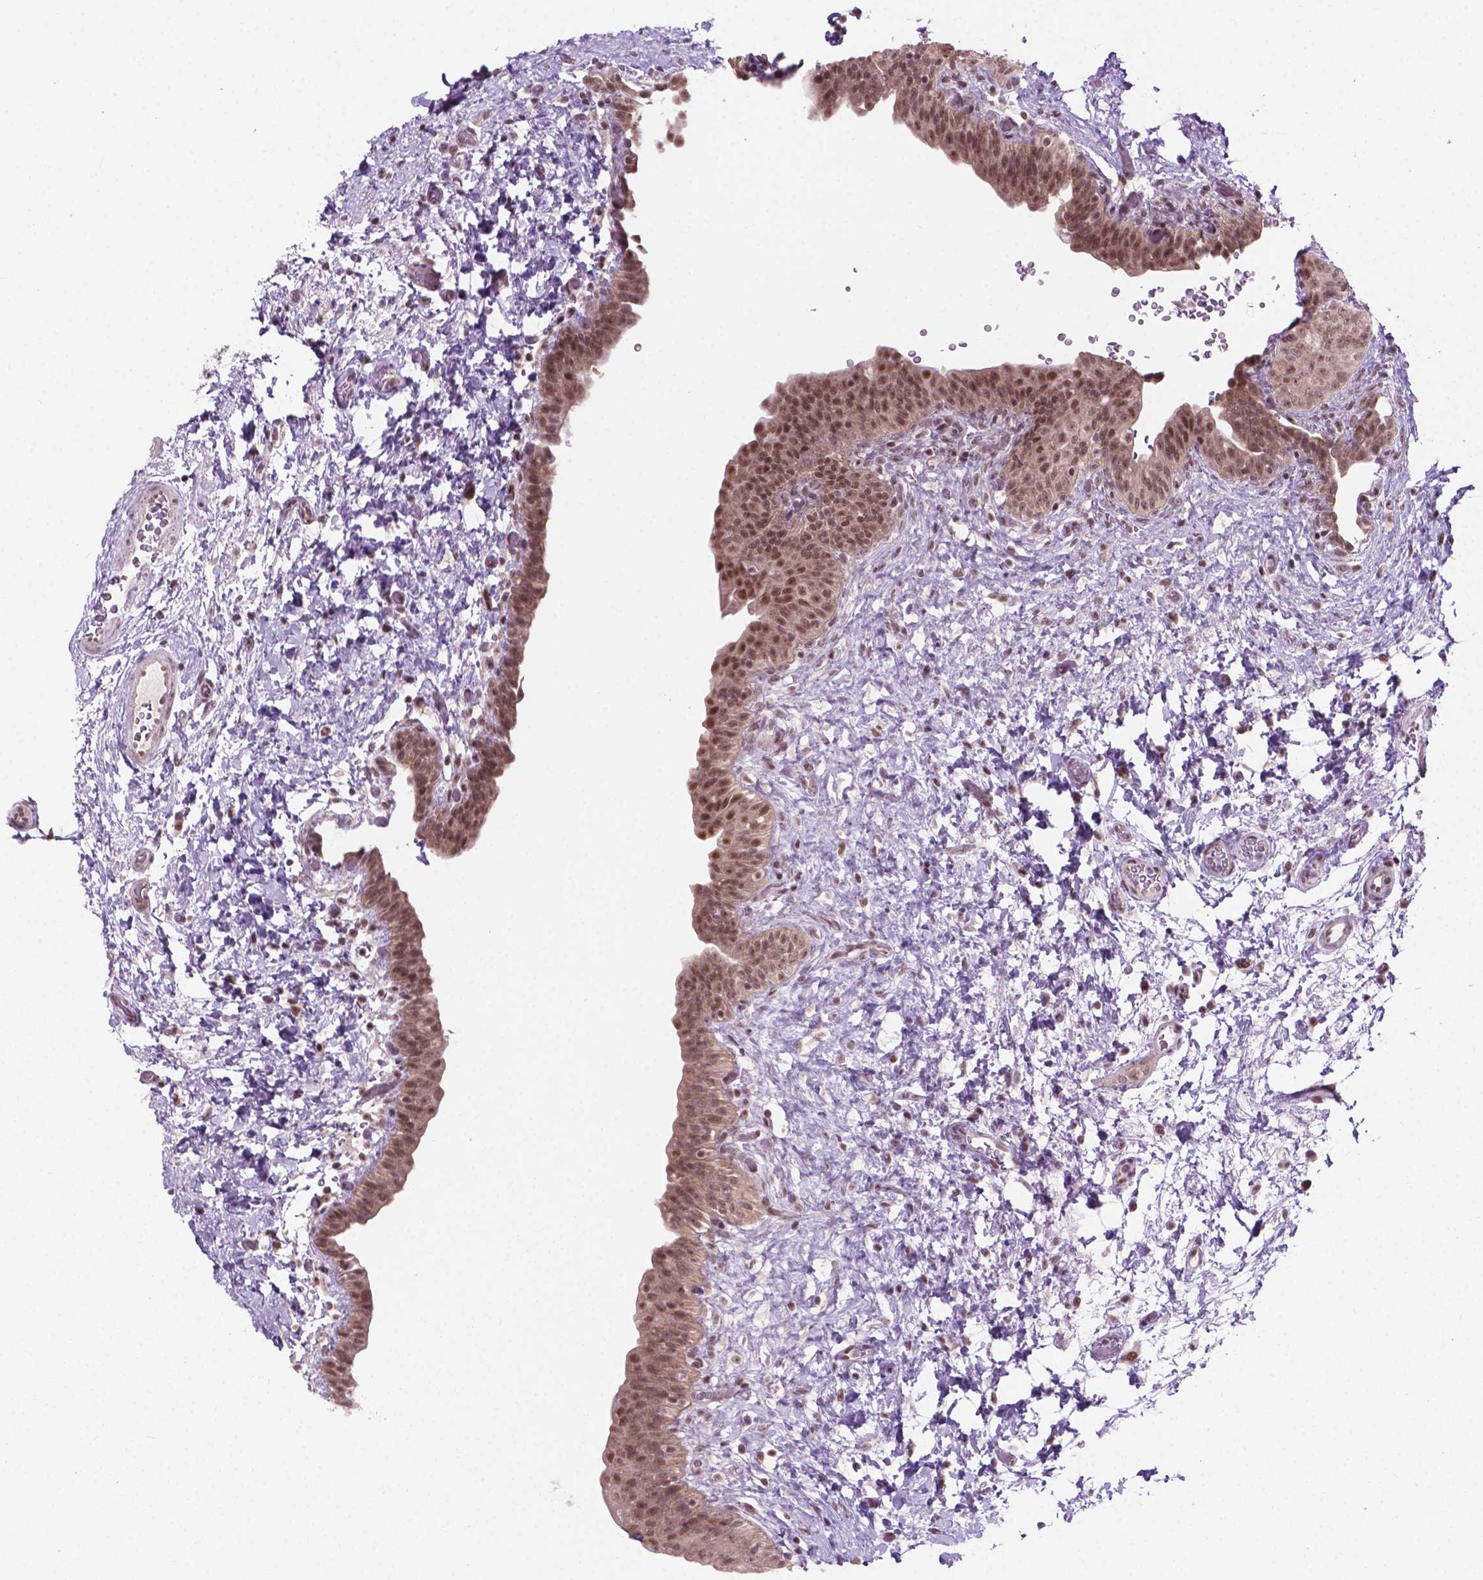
{"staining": {"intensity": "moderate", "quantity": ">75%", "location": "nuclear"}, "tissue": "urinary bladder", "cell_type": "Urothelial cells", "image_type": "normal", "snomed": [{"axis": "morphology", "description": "Normal tissue, NOS"}, {"axis": "topography", "description": "Urinary bladder"}], "caption": "About >75% of urothelial cells in normal urinary bladder show moderate nuclear protein positivity as visualized by brown immunohistochemical staining.", "gene": "PHAX", "patient": {"sex": "male", "age": 69}}